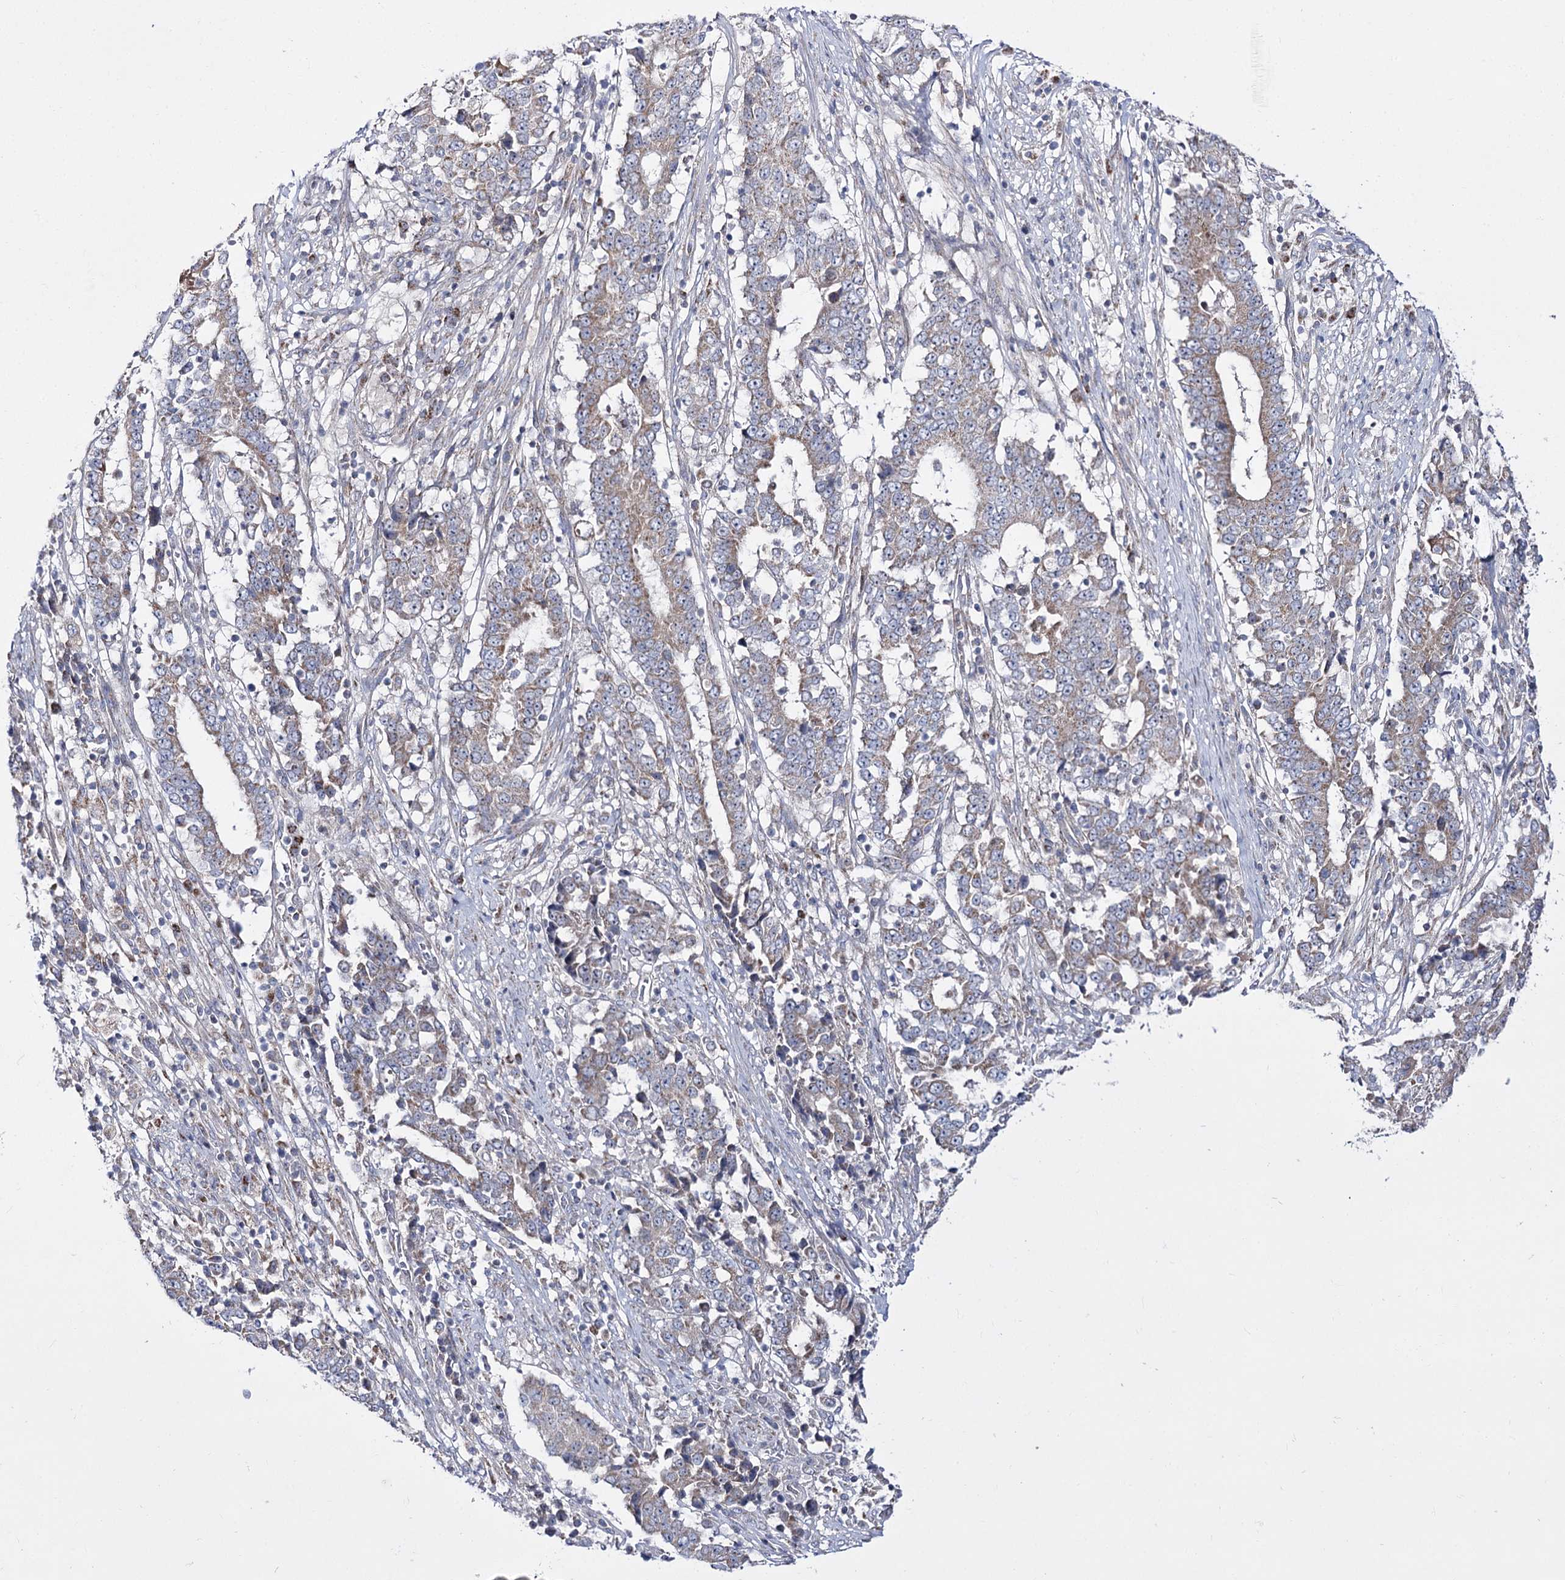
{"staining": {"intensity": "weak", "quantity": ">75%", "location": "cytoplasmic/membranous"}, "tissue": "stomach cancer", "cell_type": "Tumor cells", "image_type": "cancer", "snomed": [{"axis": "morphology", "description": "Adenocarcinoma, NOS"}, {"axis": "topography", "description": "Stomach"}], "caption": "Protein staining of stomach cancer tissue reveals weak cytoplasmic/membranous staining in about >75% of tumor cells.", "gene": "NADK2", "patient": {"sex": "male", "age": 59}}